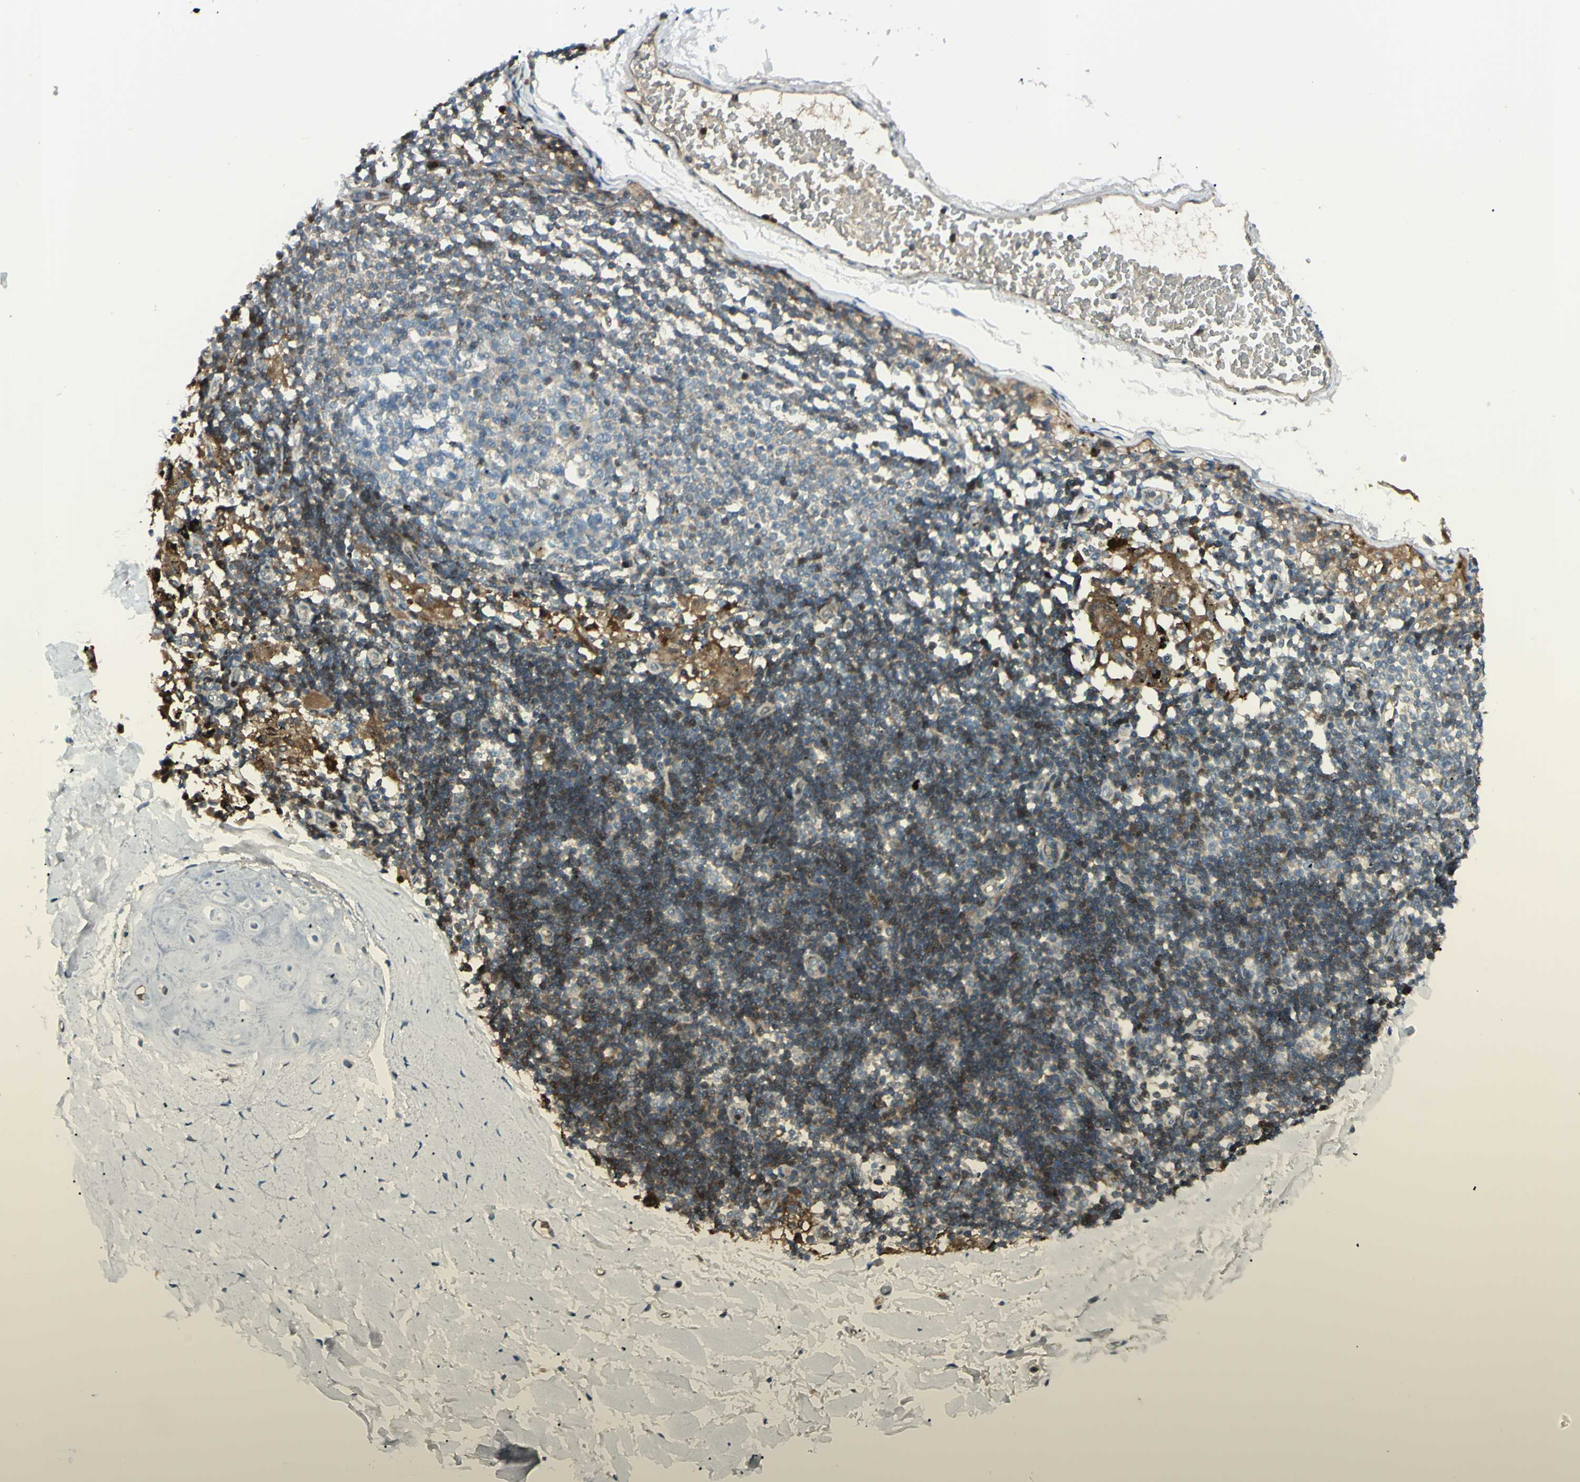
{"staining": {"intensity": "negative", "quantity": "none", "location": "none"}, "tissue": "adipose tissue", "cell_type": "Adipocytes", "image_type": "normal", "snomed": [{"axis": "morphology", "description": "Normal tissue, NOS"}, {"axis": "topography", "description": "Cartilage tissue"}, {"axis": "topography", "description": "Bronchus"}], "caption": "A photomicrograph of human adipose tissue is negative for staining in adipocytes. (DAB immunohistochemistry visualized using brightfield microscopy, high magnification).", "gene": "C1orf159", "patient": {"sex": "female", "age": 73}}